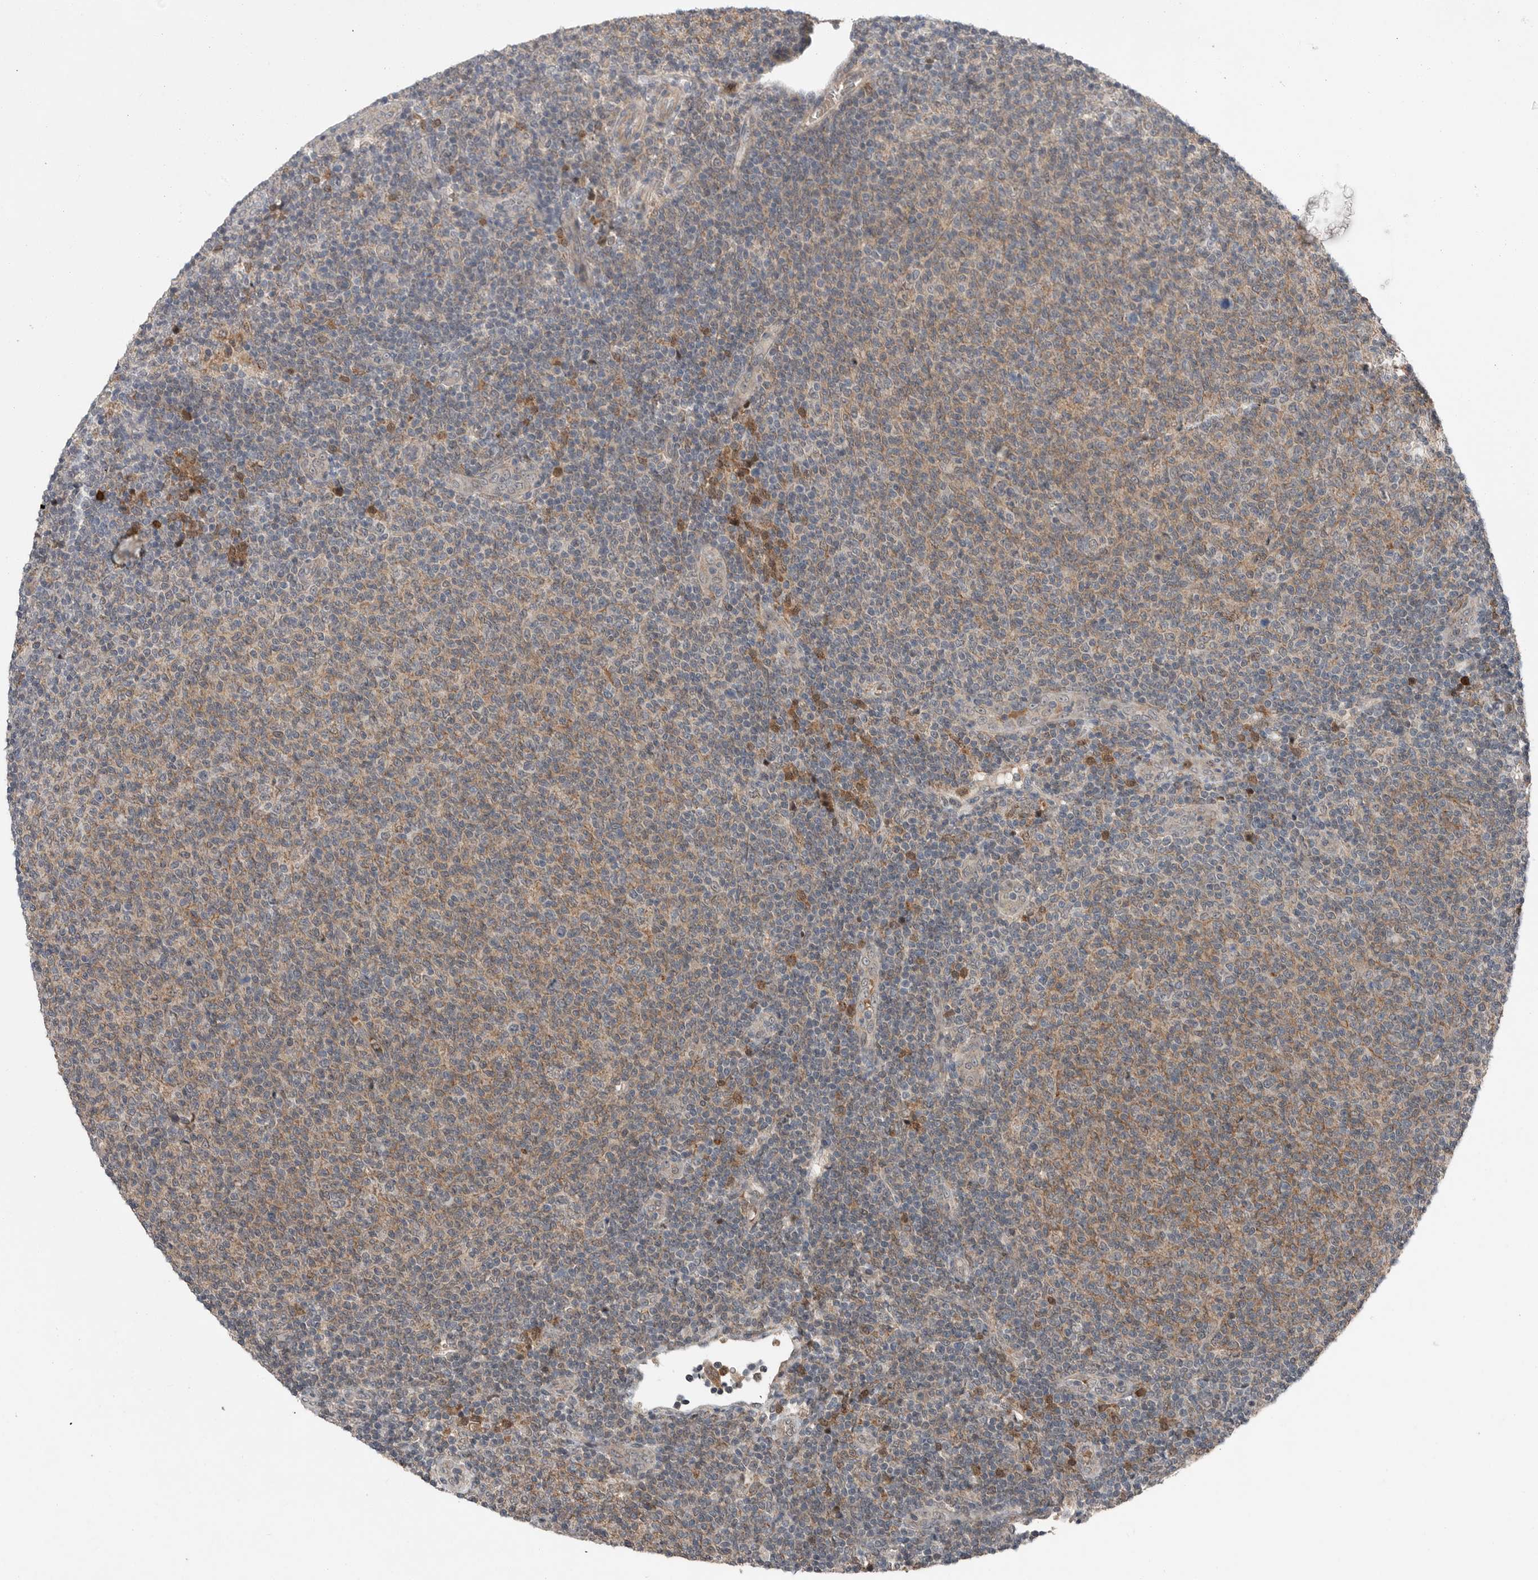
{"staining": {"intensity": "weak", "quantity": "25%-75%", "location": "cytoplasmic/membranous"}, "tissue": "lymphoma", "cell_type": "Tumor cells", "image_type": "cancer", "snomed": [{"axis": "morphology", "description": "Malignant lymphoma, non-Hodgkin's type, Low grade"}, {"axis": "topography", "description": "Lymph node"}], "caption": "A histopathology image of human lymphoma stained for a protein exhibits weak cytoplasmic/membranous brown staining in tumor cells. The protein of interest is stained brown, and the nuclei are stained in blue (DAB (3,3'-diaminobenzidine) IHC with brightfield microscopy, high magnification).", "gene": "SCP2", "patient": {"sex": "male", "age": 66}}